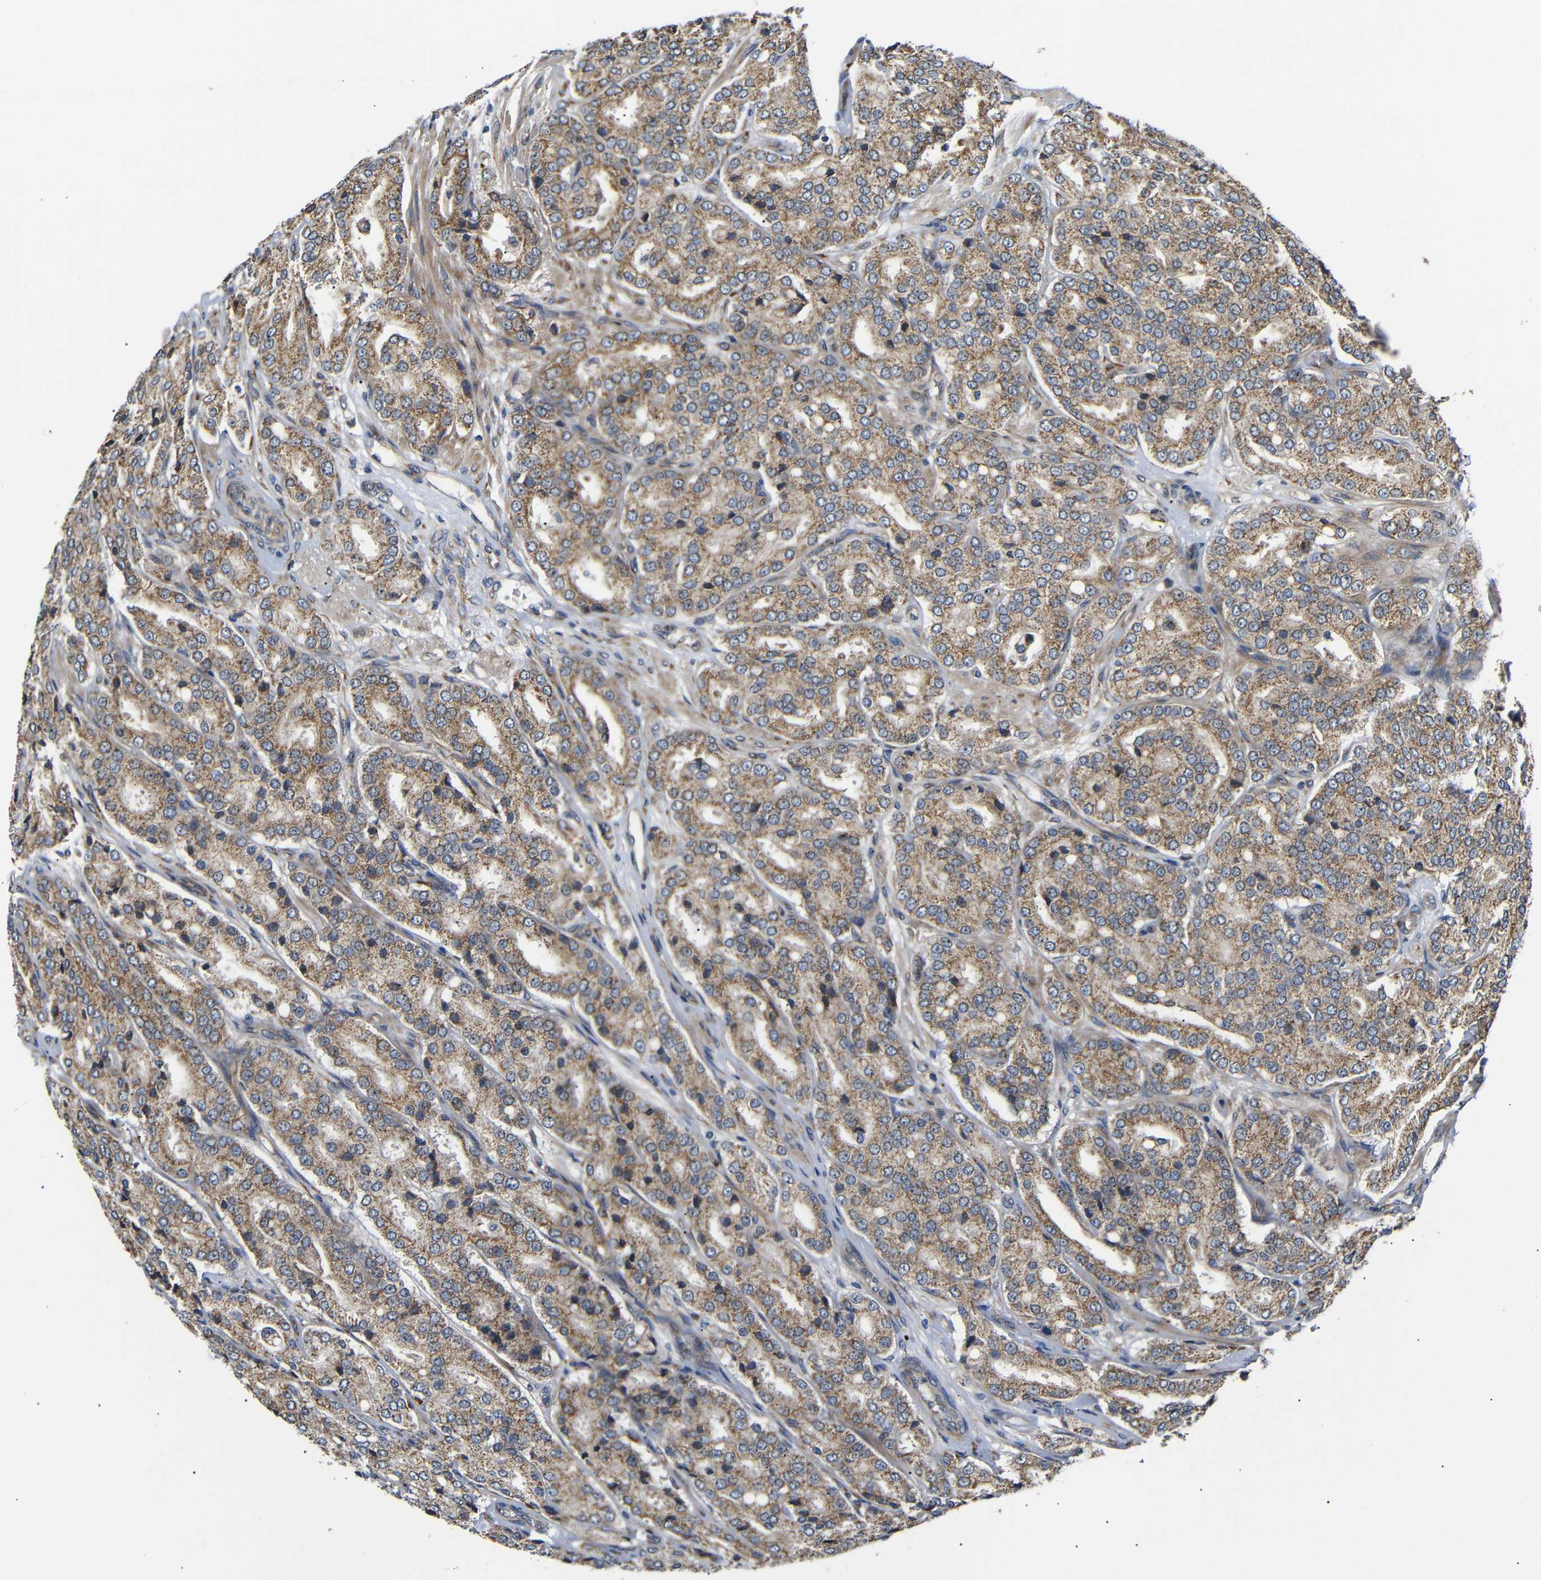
{"staining": {"intensity": "moderate", "quantity": ">75%", "location": "cytoplasmic/membranous"}, "tissue": "prostate cancer", "cell_type": "Tumor cells", "image_type": "cancer", "snomed": [{"axis": "morphology", "description": "Adenocarcinoma, High grade"}, {"axis": "topography", "description": "Prostate"}], "caption": "A brown stain labels moderate cytoplasmic/membranous positivity of a protein in human prostate cancer tumor cells.", "gene": "KANK4", "patient": {"sex": "male", "age": 65}}